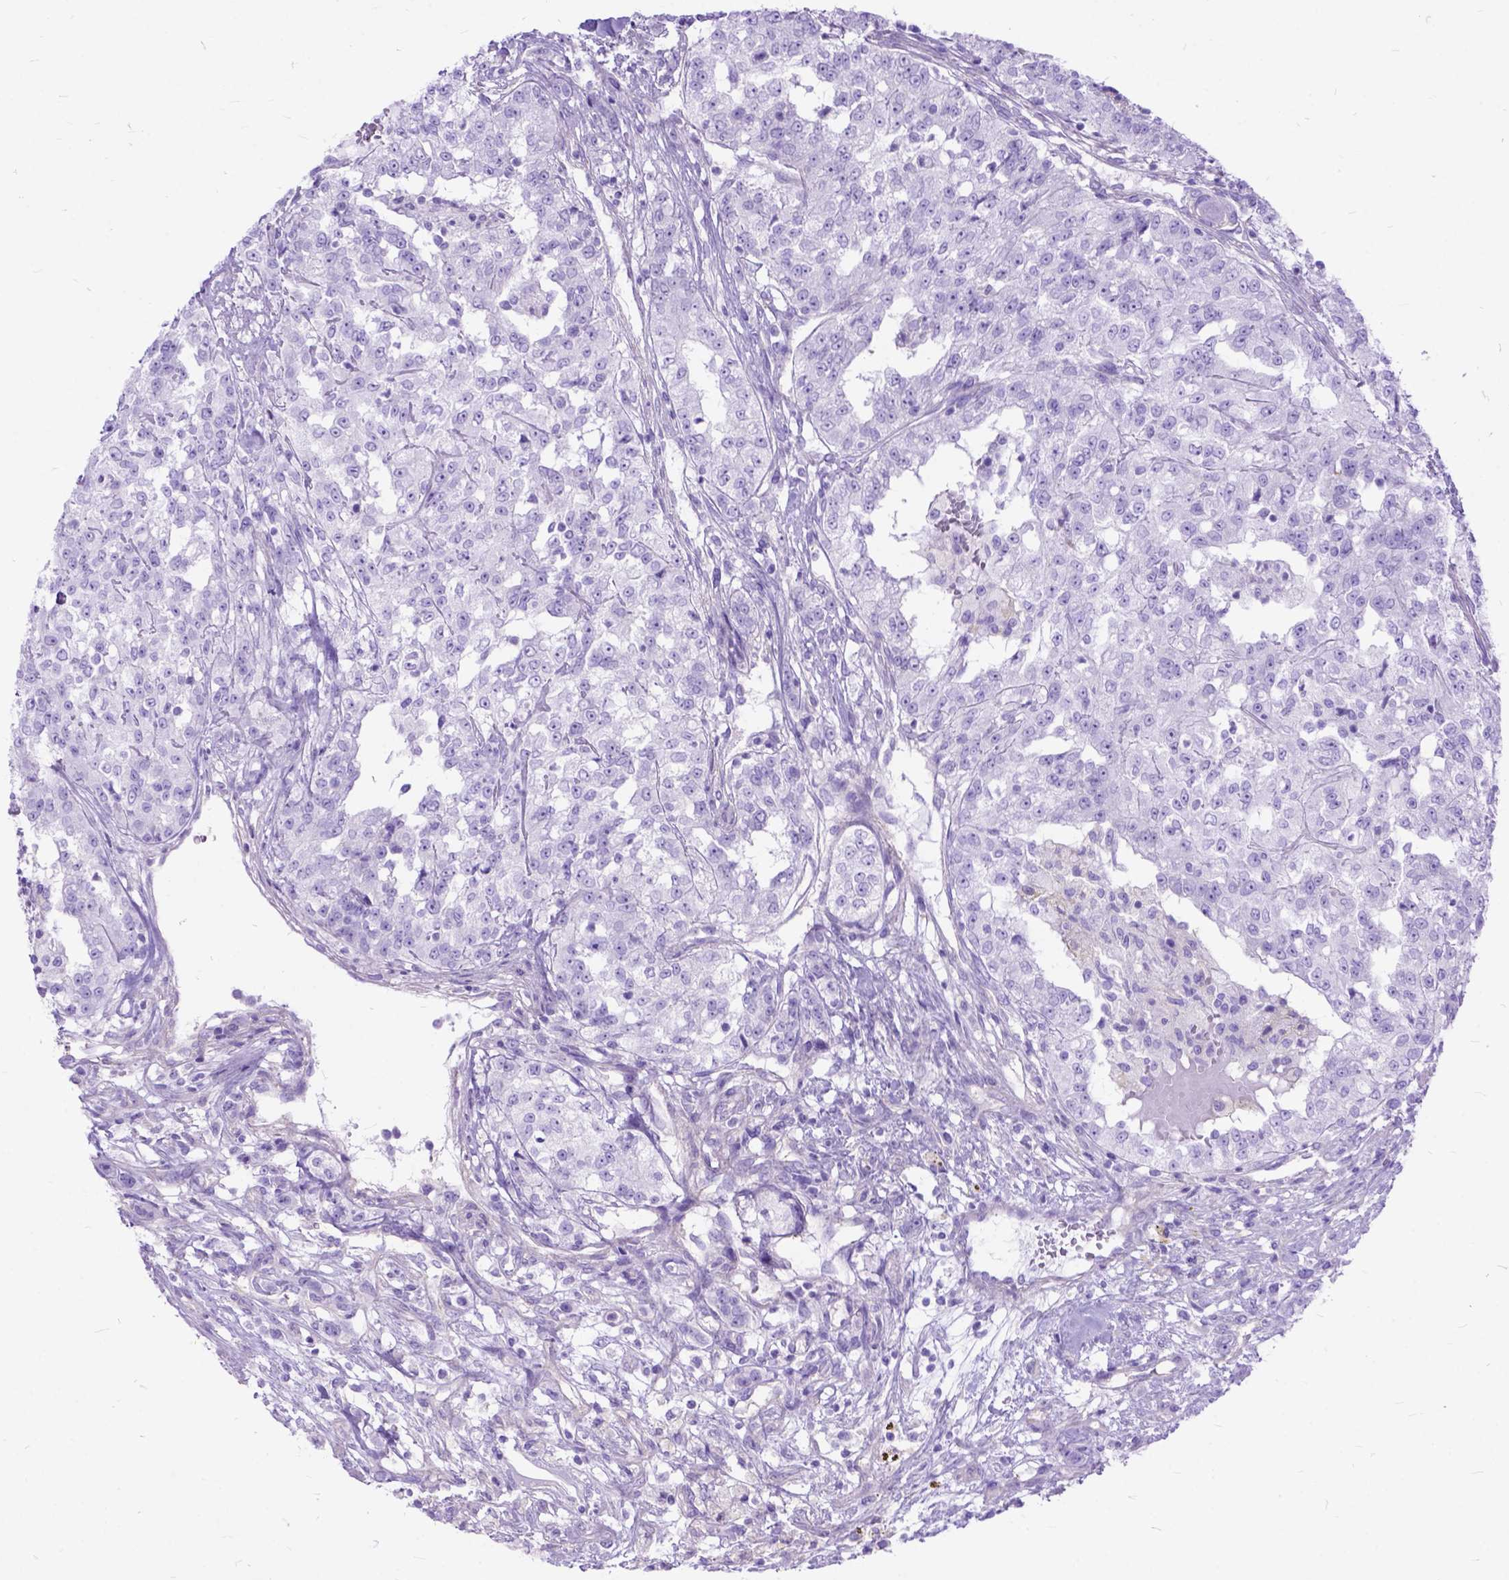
{"staining": {"intensity": "negative", "quantity": "none", "location": "none"}, "tissue": "renal cancer", "cell_type": "Tumor cells", "image_type": "cancer", "snomed": [{"axis": "morphology", "description": "Adenocarcinoma, NOS"}, {"axis": "topography", "description": "Kidney"}], "caption": "The histopathology image exhibits no significant expression in tumor cells of adenocarcinoma (renal).", "gene": "ARL9", "patient": {"sex": "female", "age": 63}}